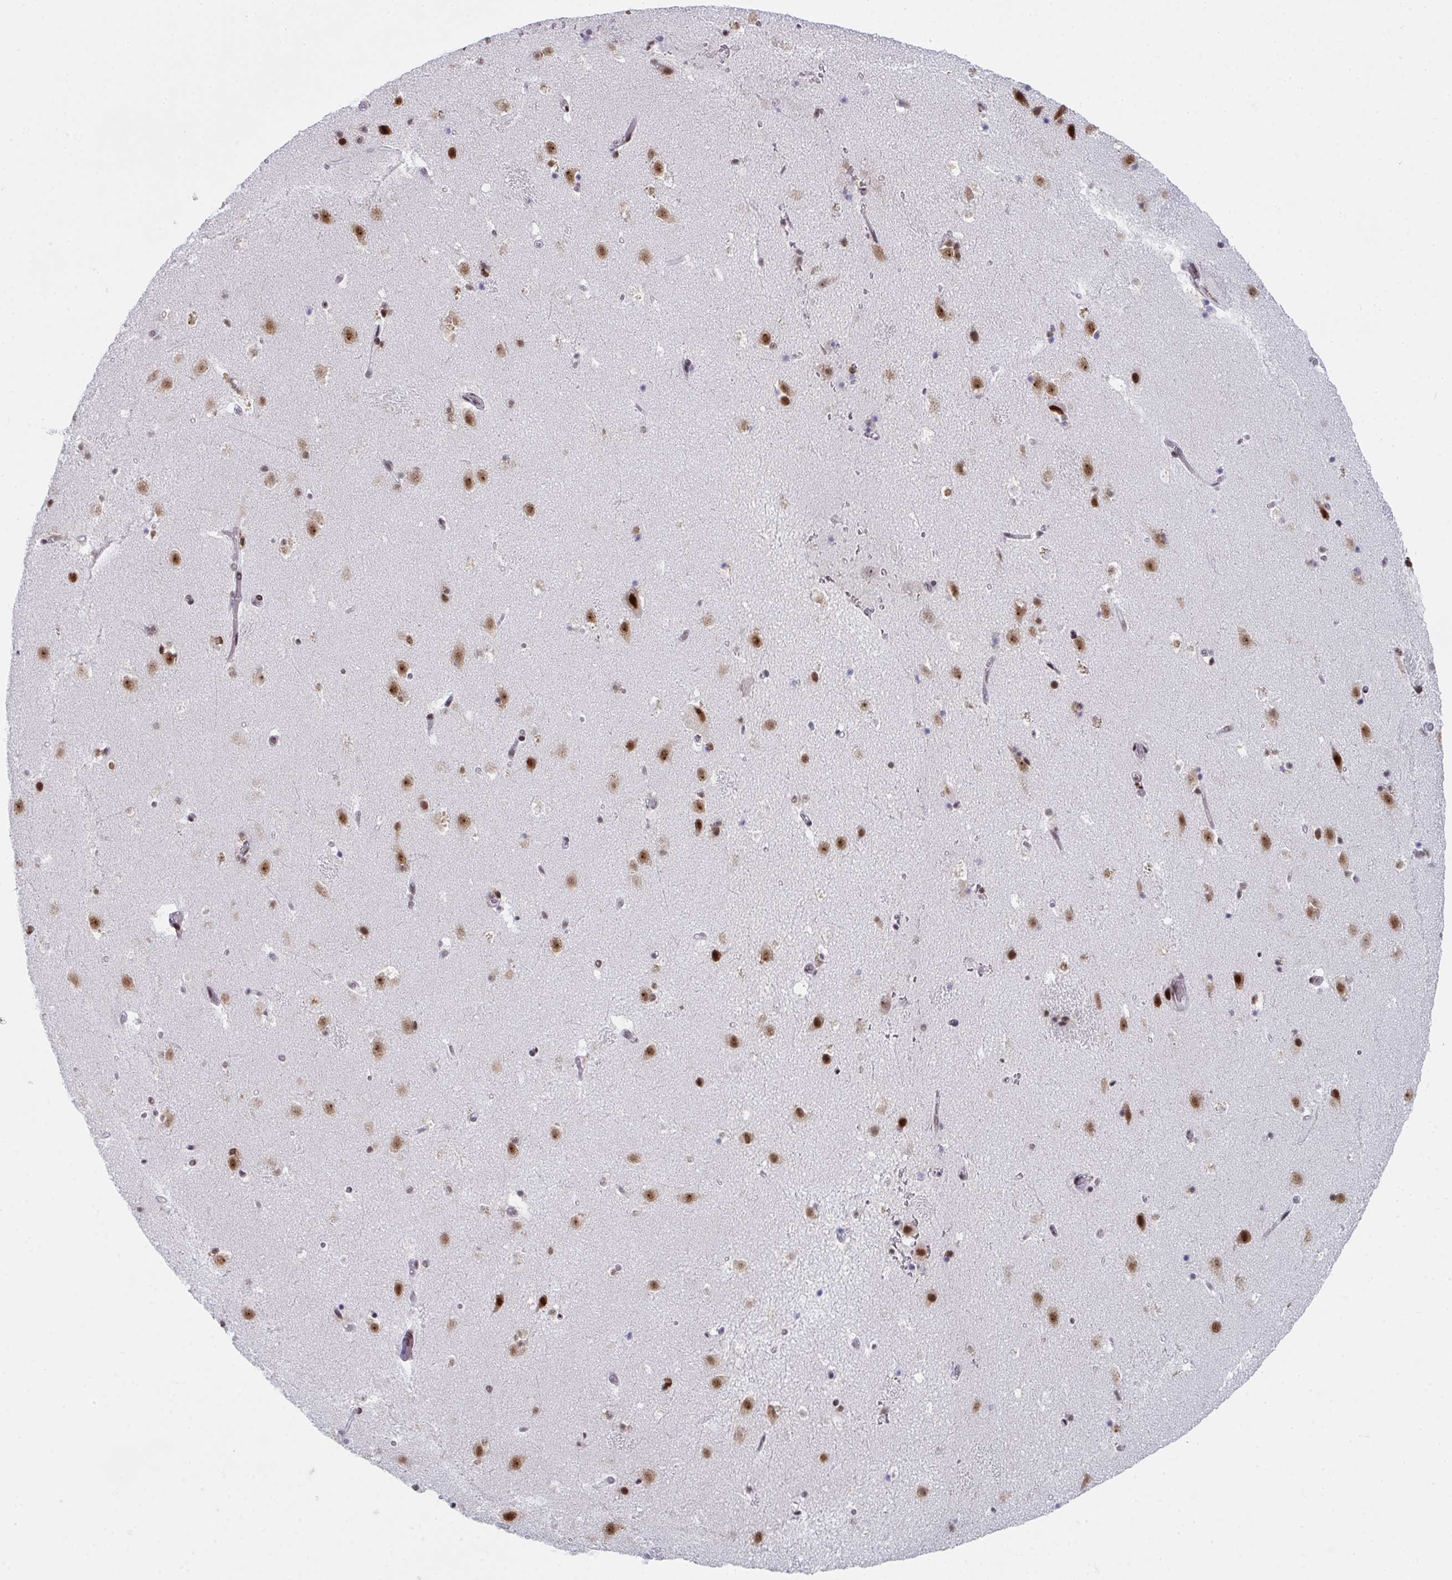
{"staining": {"intensity": "moderate", "quantity": "<25%", "location": "nuclear"}, "tissue": "caudate", "cell_type": "Glial cells", "image_type": "normal", "snomed": [{"axis": "morphology", "description": "Normal tissue, NOS"}, {"axis": "topography", "description": "Lateral ventricle wall"}], "caption": "Moderate nuclear expression for a protein is identified in approximately <25% of glial cells of benign caudate using IHC.", "gene": "SNRNP70", "patient": {"sex": "male", "age": 37}}